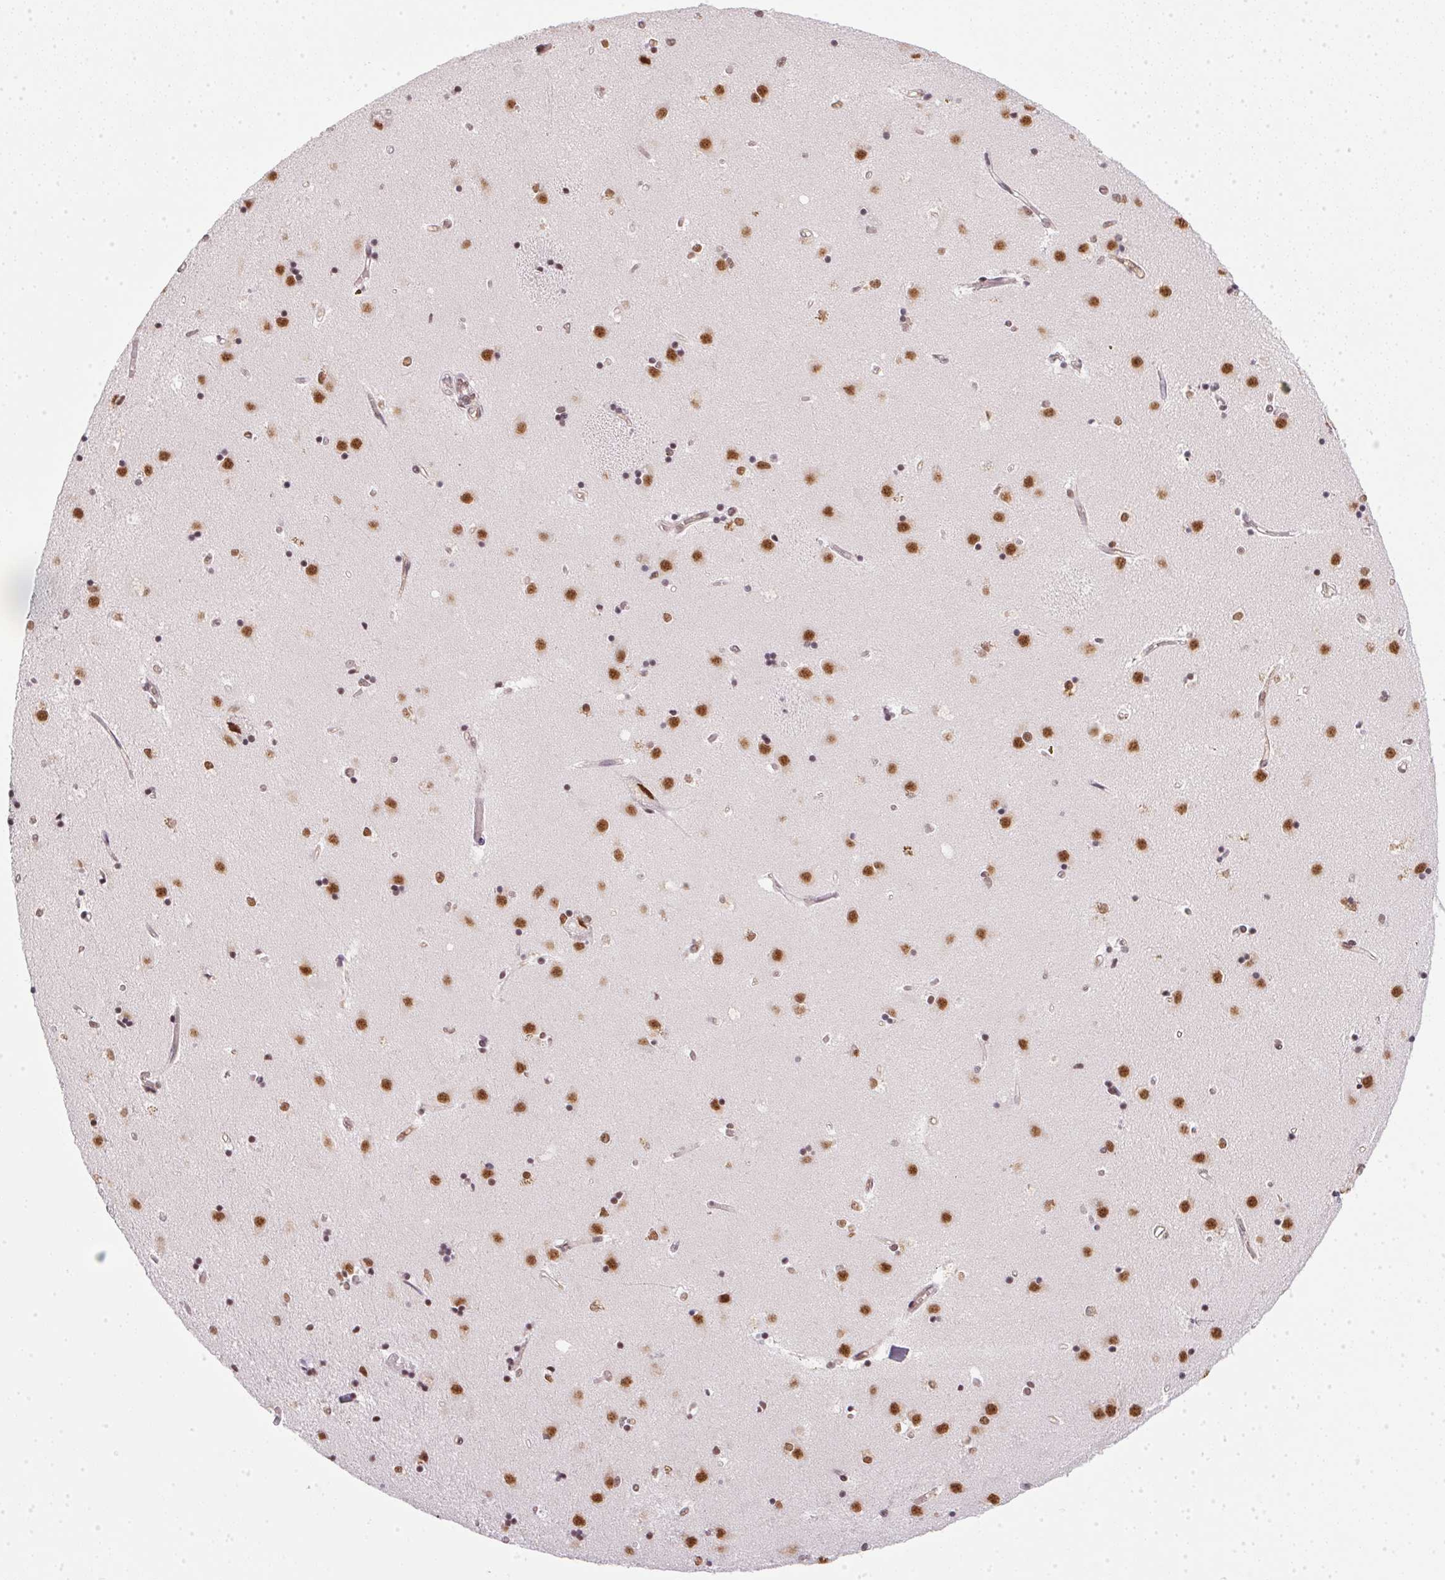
{"staining": {"intensity": "strong", "quantity": "25%-75%", "location": "nuclear"}, "tissue": "caudate", "cell_type": "Glial cells", "image_type": "normal", "snomed": [{"axis": "morphology", "description": "Normal tissue, NOS"}, {"axis": "topography", "description": "Lateral ventricle wall"}], "caption": "Glial cells exhibit strong nuclear positivity in about 25%-75% of cells in unremarkable caudate.", "gene": "SRSF7", "patient": {"sex": "male", "age": 54}}